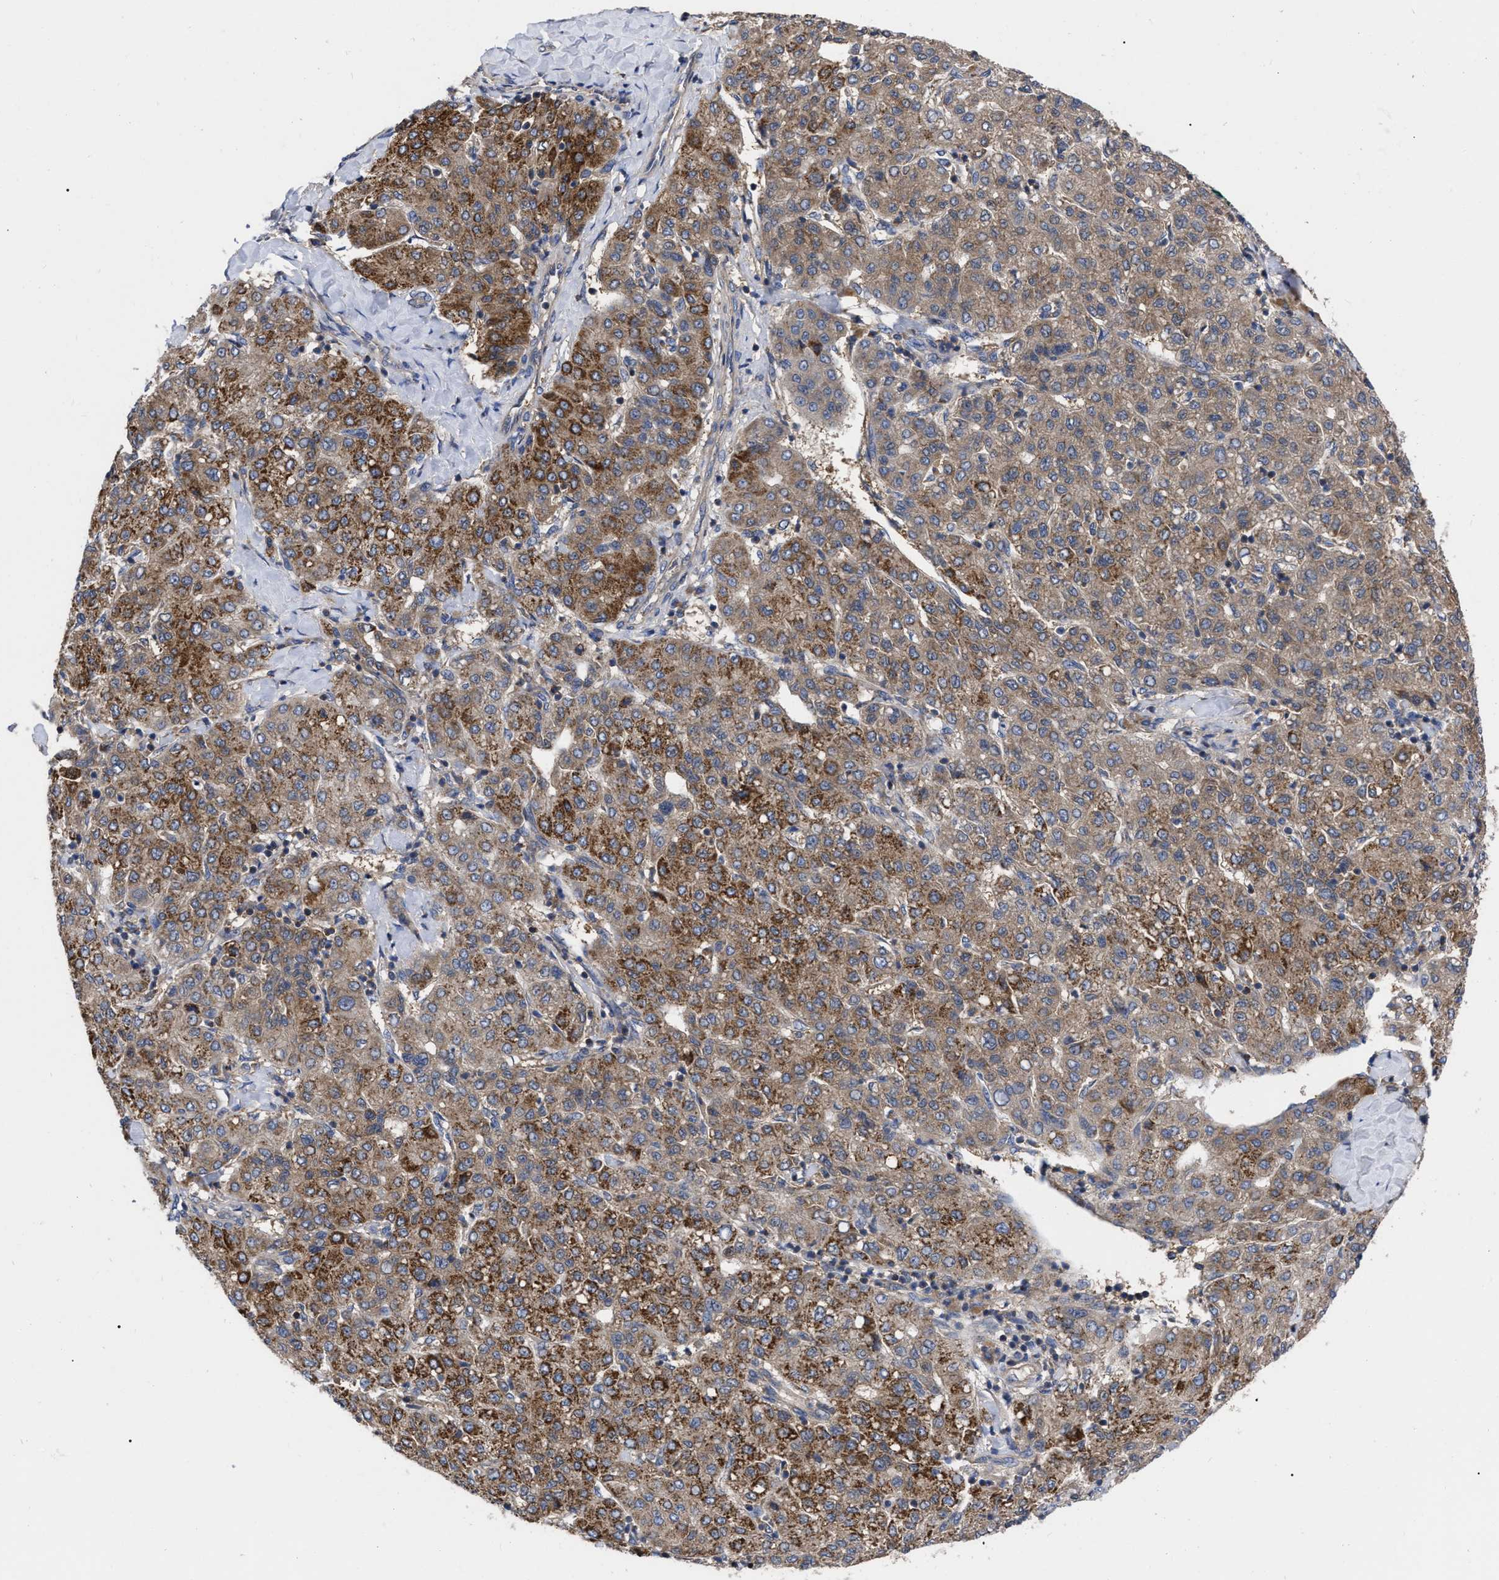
{"staining": {"intensity": "strong", "quantity": ">75%", "location": "cytoplasmic/membranous"}, "tissue": "liver cancer", "cell_type": "Tumor cells", "image_type": "cancer", "snomed": [{"axis": "morphology", "description": "Carcinoma, Hepatocellular, NOS"}, {"axis": "topography", "description": "Liver"}], "caption": "Strong cytoplasmic/membranous protein positivity is appreciated in approximately >75% of tumor cells in liver cancer (hepatocellular carcinoma).", "gene": "CDKN2C", "patient": {"sex": "male", "age": 65}}